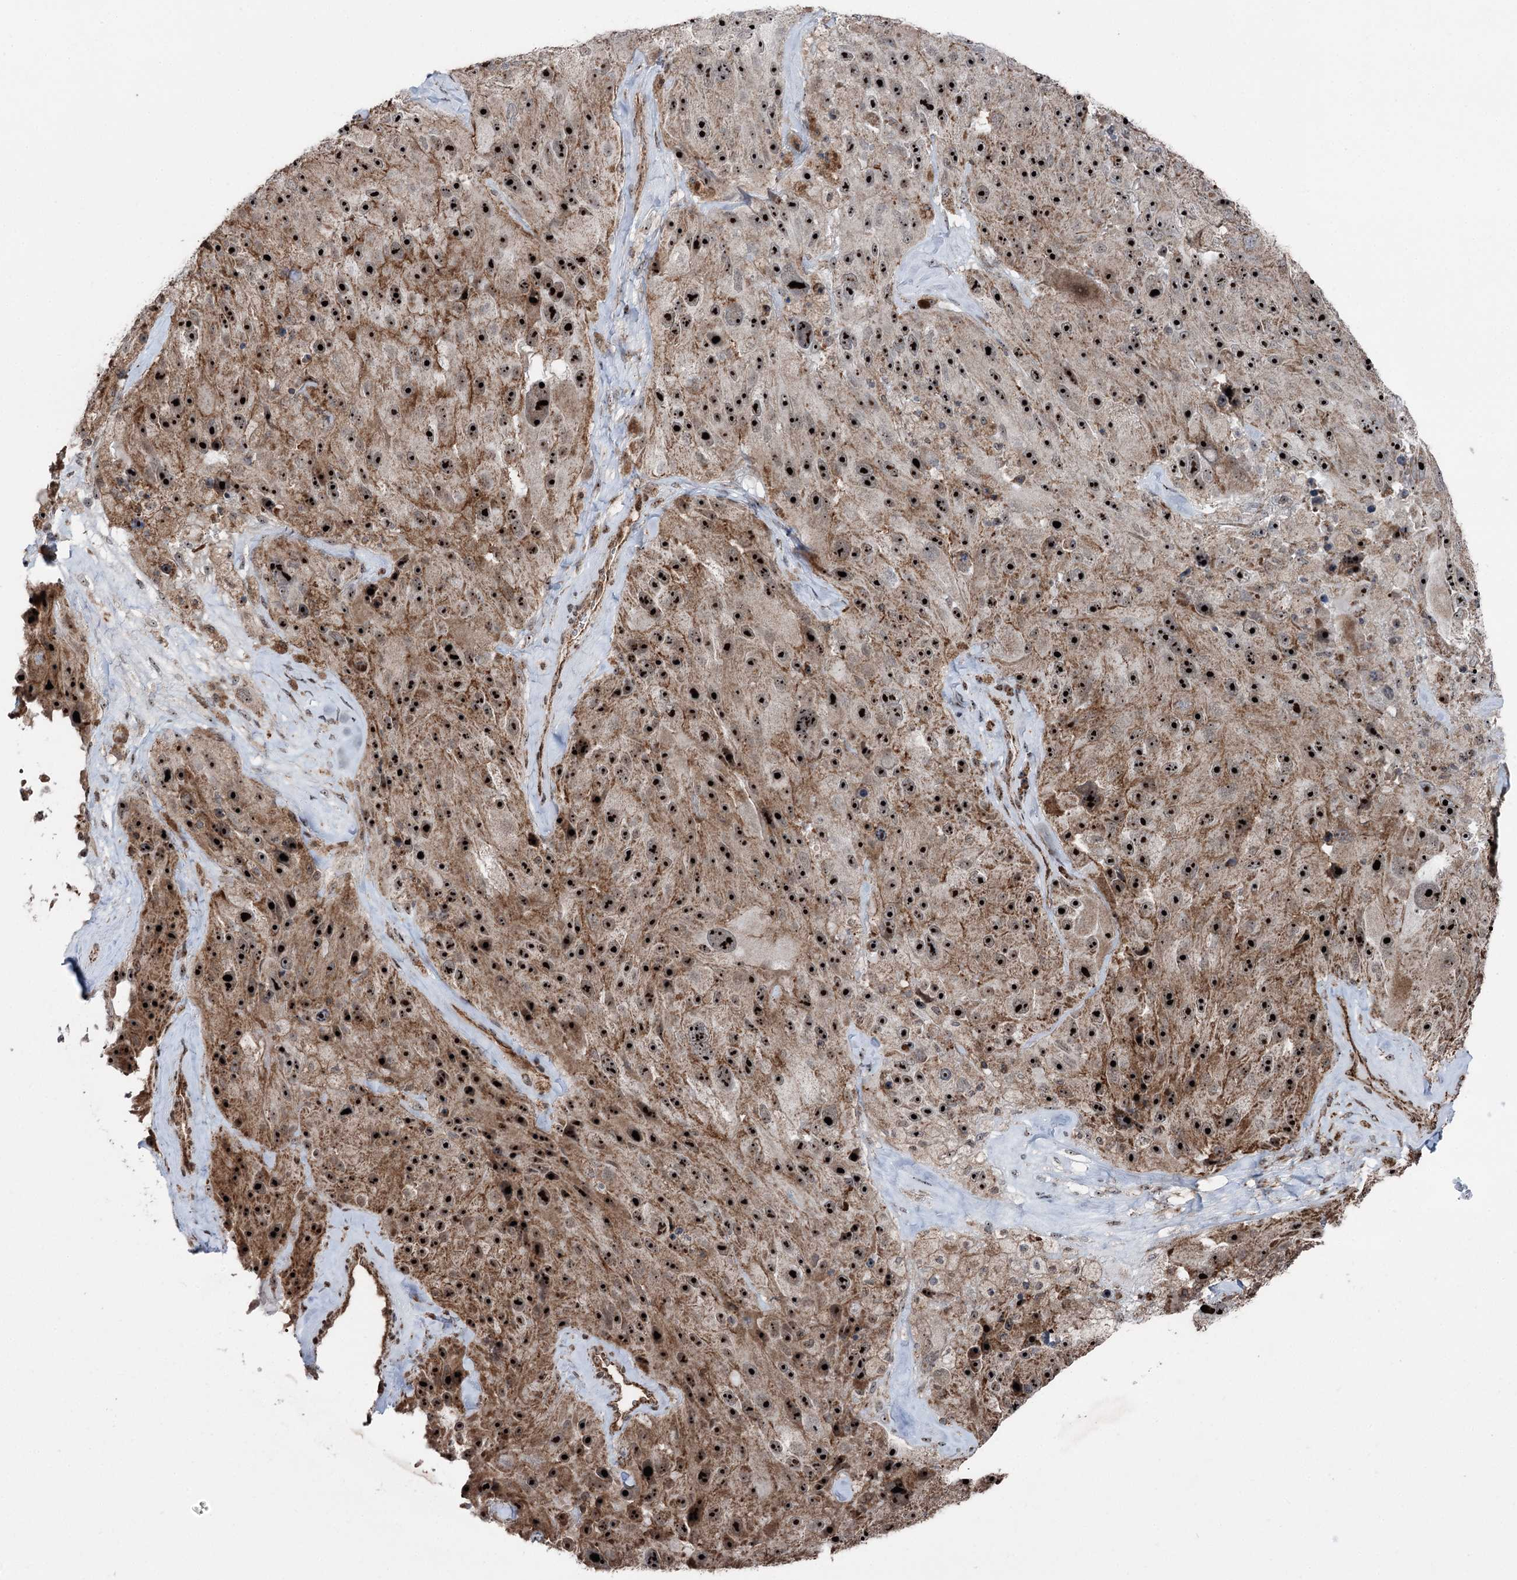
{"staining": {"intensity": "strong", "quantity": ">75%", "location": "cytoplasmic/membranous,nuclear"}, "tissue": "melanoma", "cell_type": "Tumor cells", "image_type": "cancer", "snomed": [{"axis": "morphology", "description": "Malignant melanoma, Metastatic site"}, {"axis": "topography", "description": "Lymph node"}], "caption": "A high-resolution photomicrograph shows immunohistochemistry staining of melanoma, which displays strong cytoplasmic/membranous and nuclear staining in about >75% of tumor cells.", "gene": "STEEP1", "patient": {"sex": "male", "age": 62}}